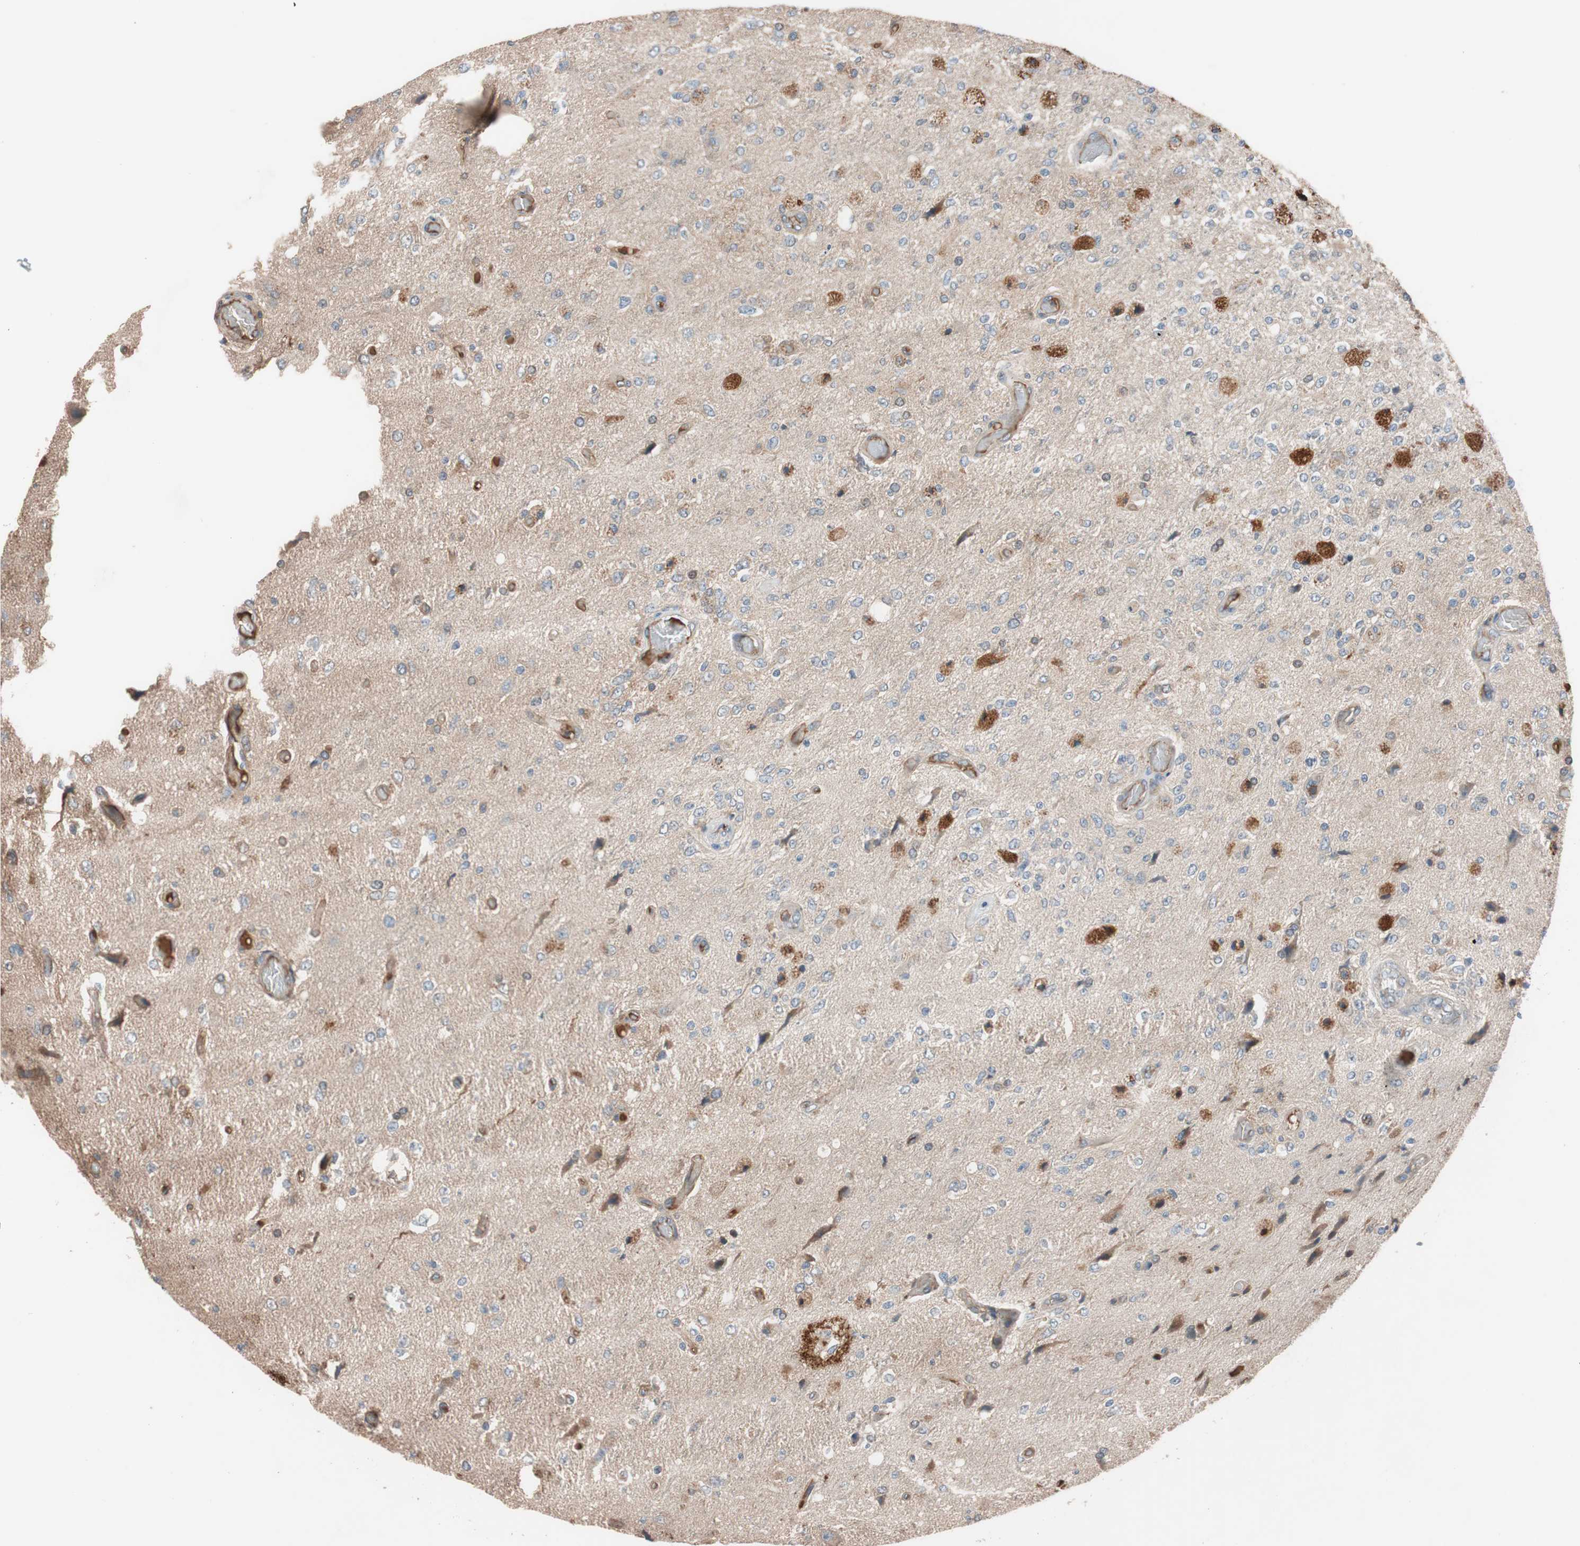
{"staining": {"intensity": "strong", "quantity": ">75%", "location": "cytoplasmic/membranous"}, "tissue": "glioma", "cell_type": "Tumor cells", "image_type": "cancer", "snomed": [{"axis": "morphology", "description": "Normal tissue, NOS"}, {"axis": "morphology", "description": "Glioma, malignant, High grade"}, {"axis": "topography", "description": "Cerebral cortex"}], "caption": "A photomicrograph of human malignant glioma (high-grade) stained for a protein exhibits strong cytoplasmic/membranous brown staining in tumor cells.", "gene": "SDC4", "patient": {"sex": "male", "age": 77}}